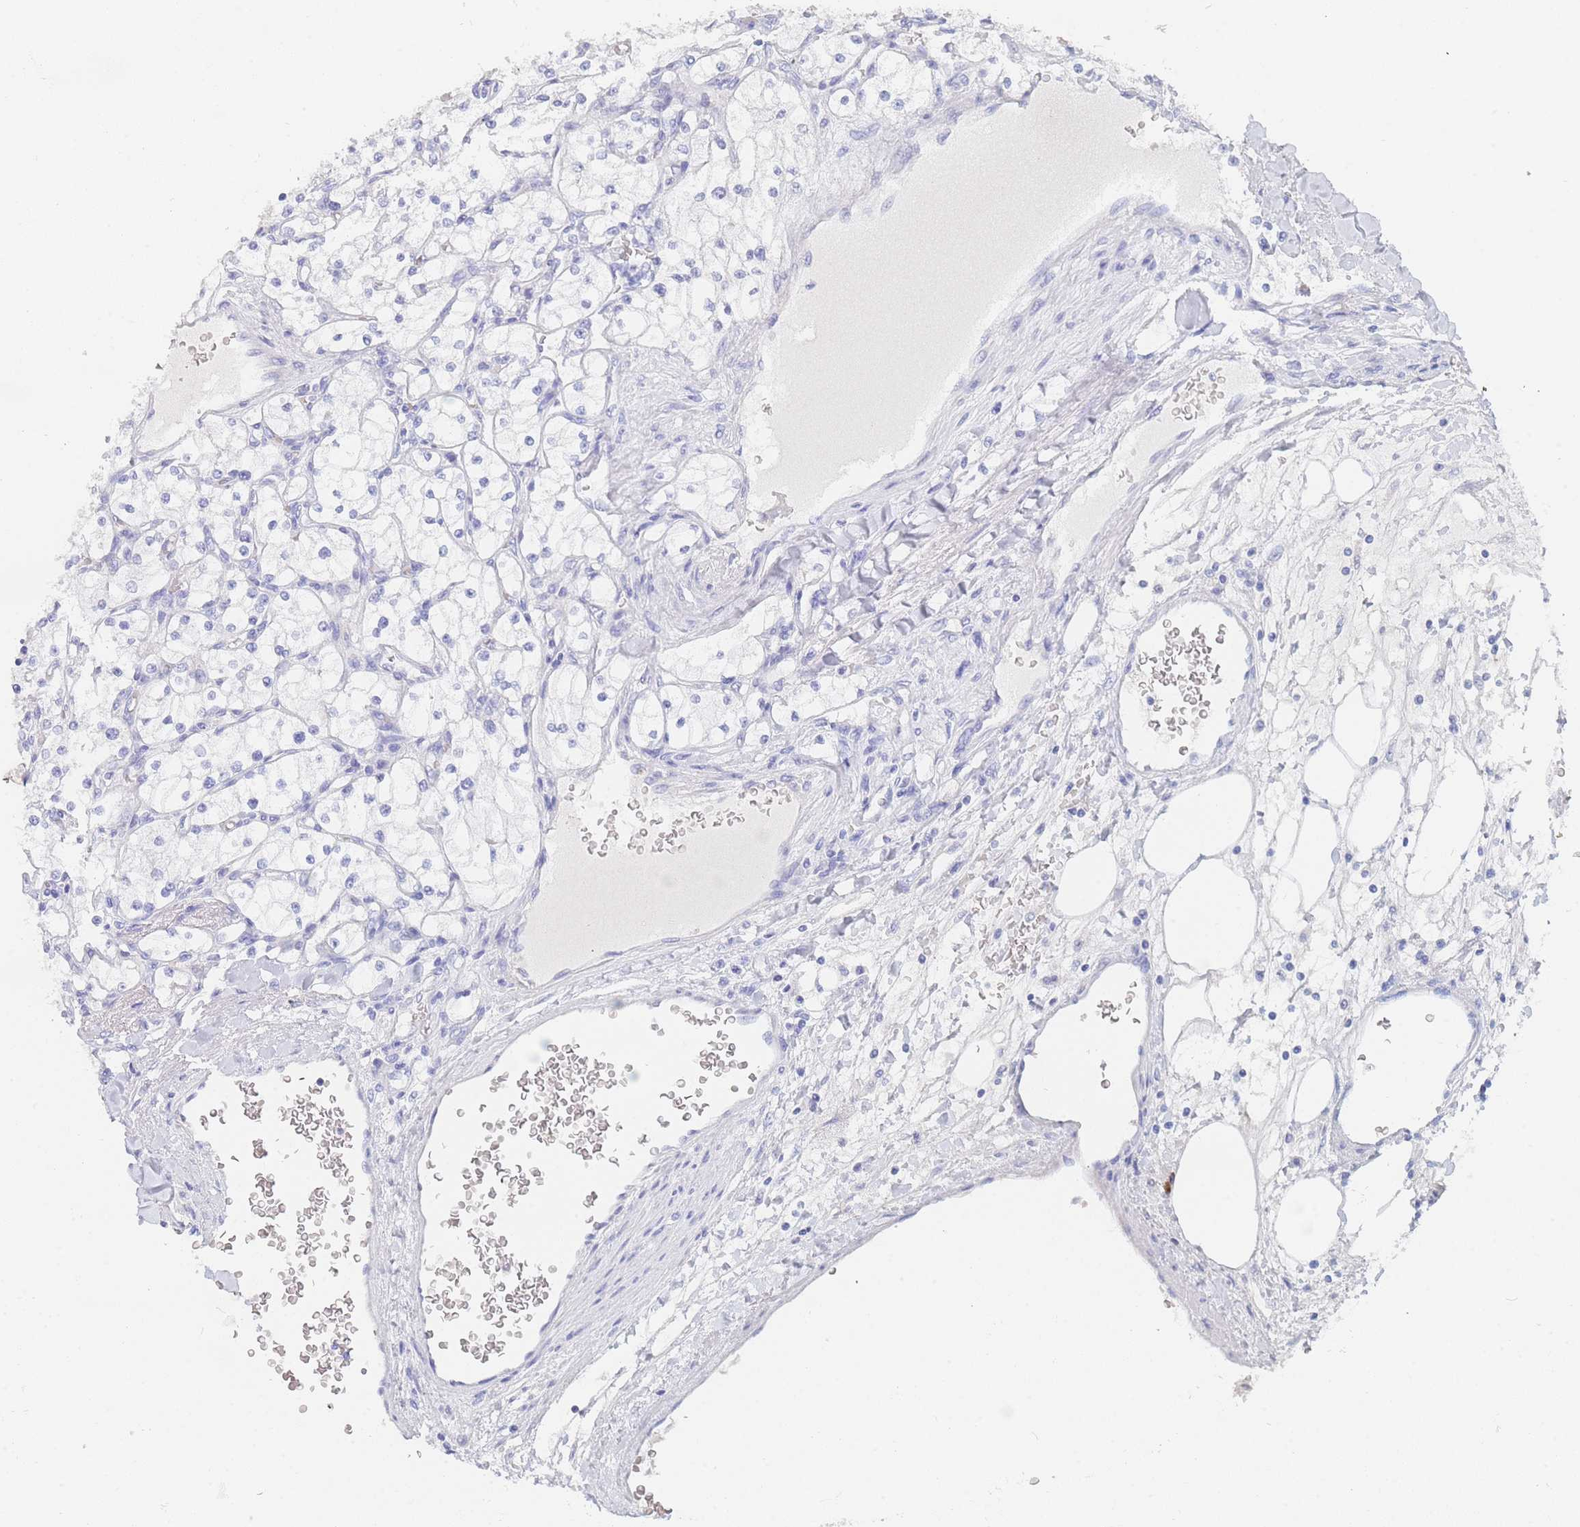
{"staining": {"intensity": "negative", "quantity": "none", "location": "none"}, "tissue": "renal cancer", "cell_type": "Tumor cells", "image_type": "cancer", "snomed": [{"axis": "morphology", "description": "Adenocarcinoma, NOS"}, {"axis": "topography", "description": "Kidney"}], "caption": "A photomicrograph of human renal cancer (adenocarcinoma) is negative for staining in tumor cells.", "gene": "SLC25A35", "patient": {"sex": "male", "age": 80}}